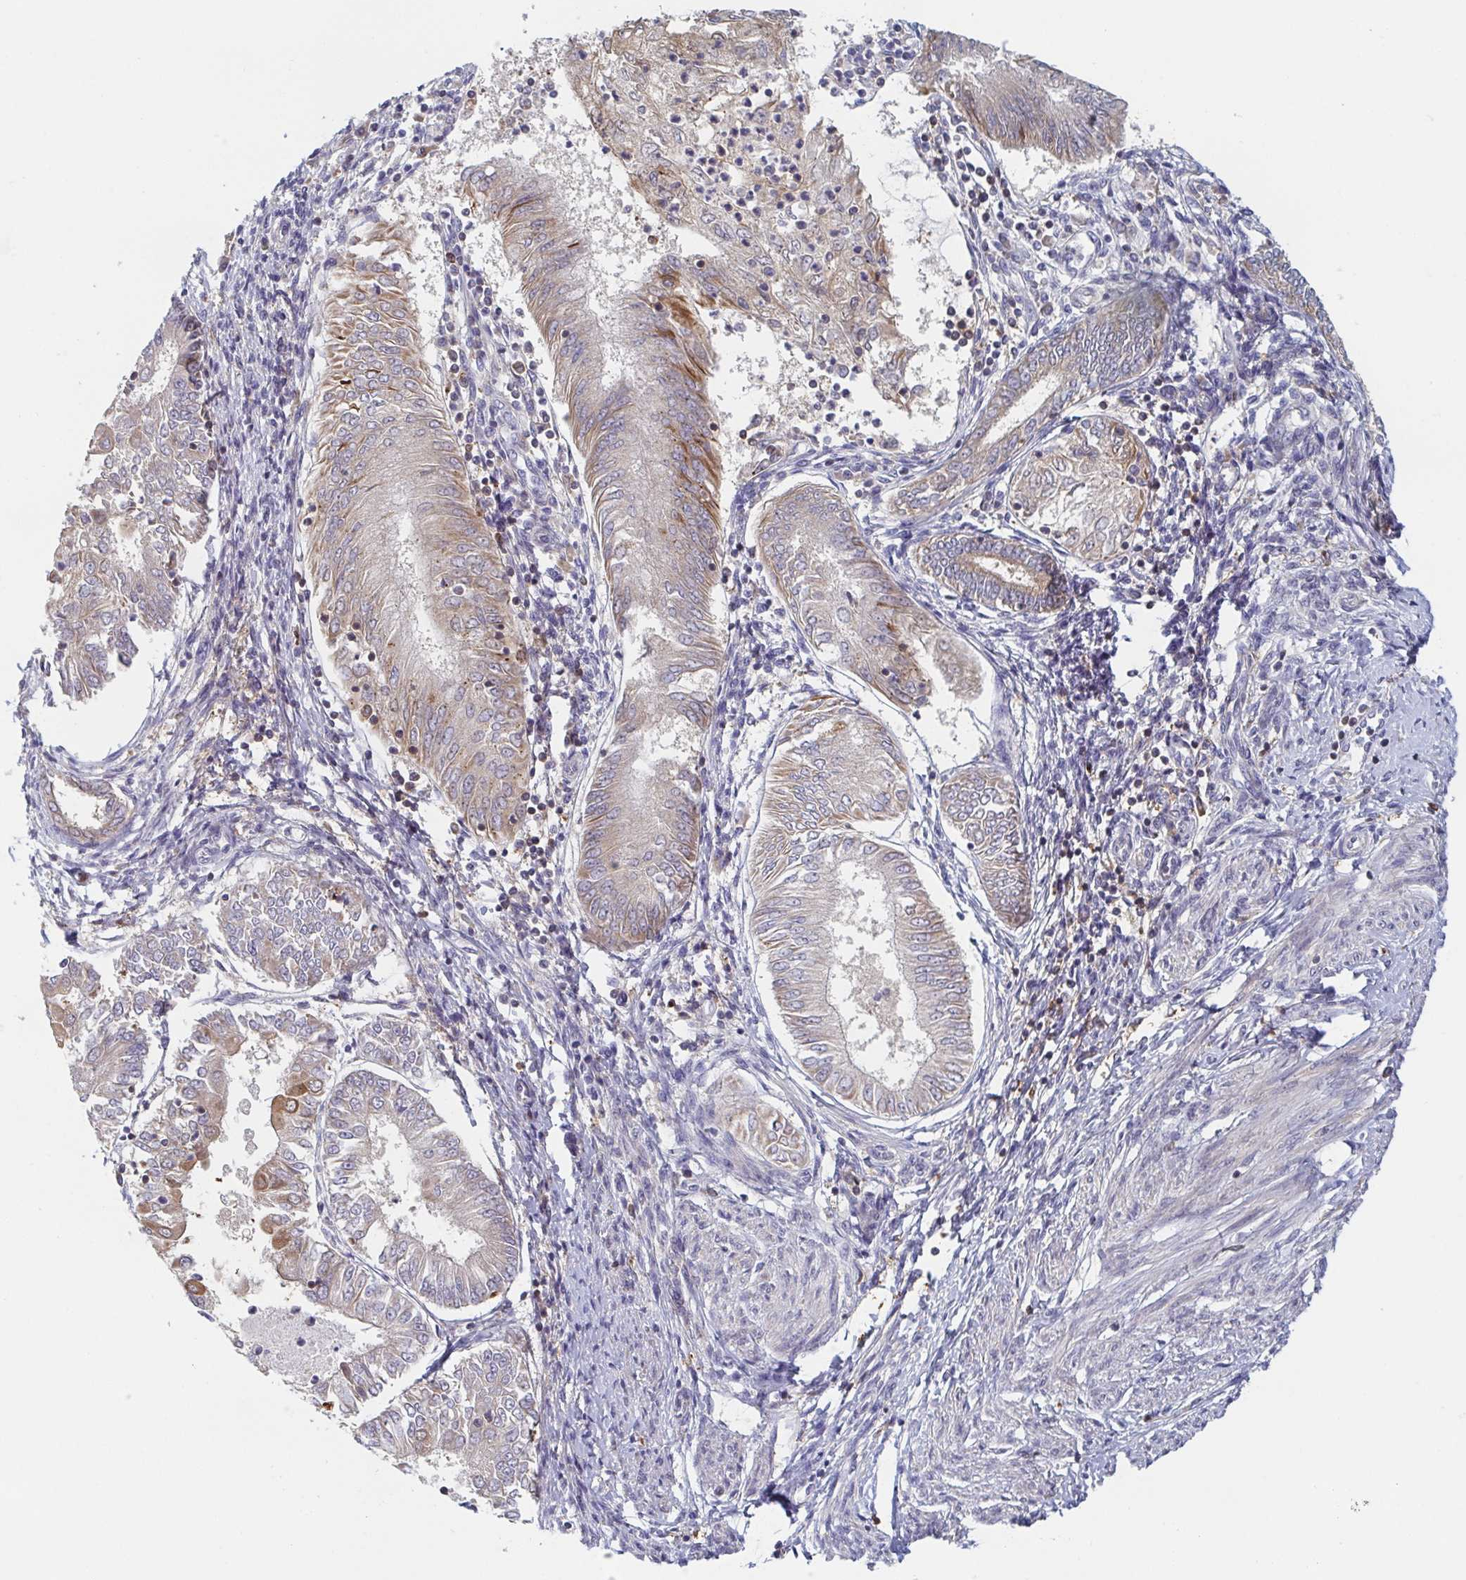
{"staining": {"intensity": "moderate", "quantity": "<25%", "location": "cytoplasmic/membranous"}, "tissue": "endometrial cancer", "cell_type": "Tumor cells", "image_type": "cancer", "snomed": [{"axis": "morphology", "description": "Adenocarcinoma, NOS"}, {"axis": "topography", "description": "Endometrium"}], "caption": "Endometrial cancer stained with a brown dye demonstrates moderate cytoplasmic/membranous positive expression in about <25% of tumor cells.", "gene": "TUFT1", "patient": {"sex": "female", "age": 68}}